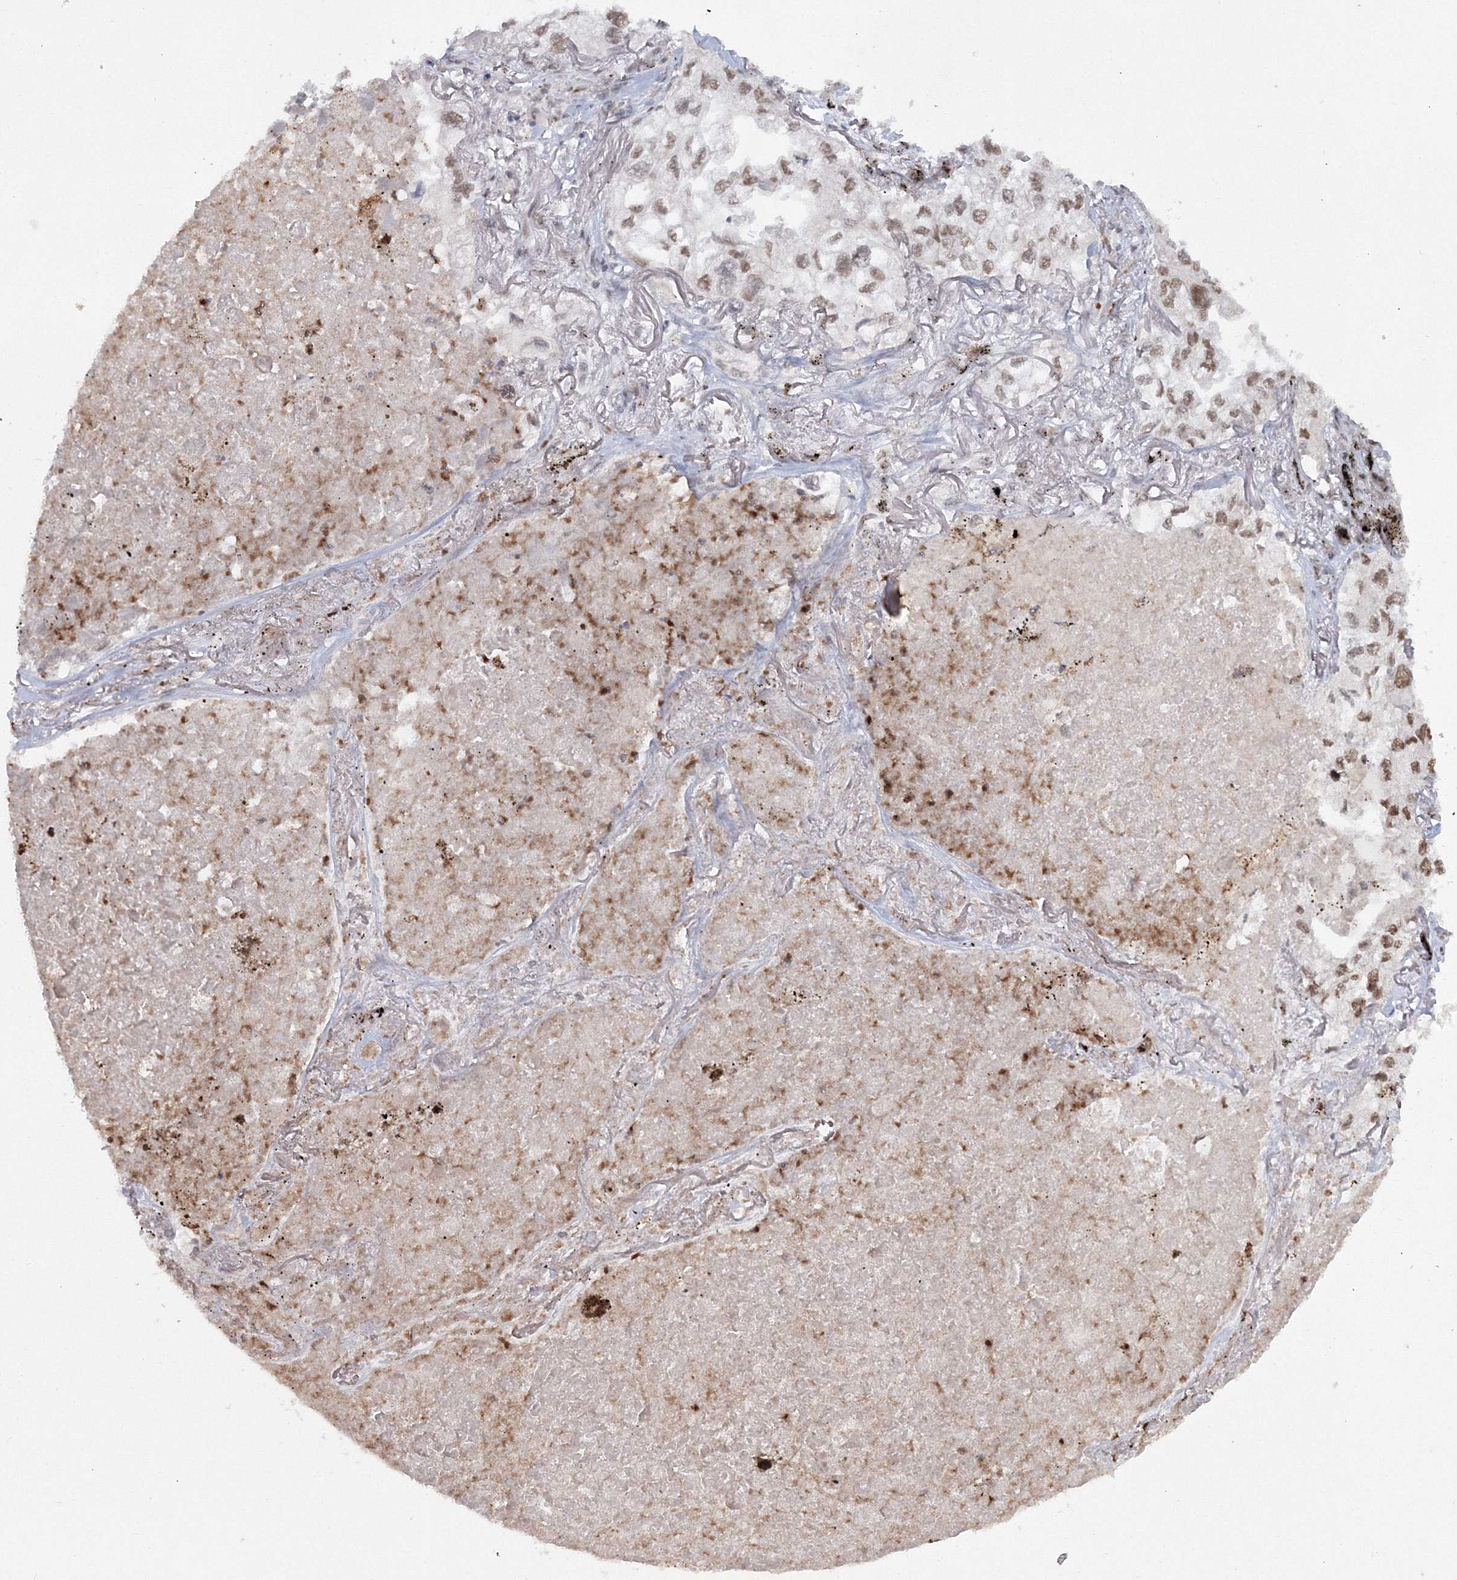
{"staining": {"intensity": "moderate", "quantity": ">75%", "location": "nuclear"}, "tissue": "lung cancer", "cell_type": "Tumor cells", "image_type": "cancer", "snomed": [{"axis": "morphology", "description": "Adenocarcinoma, NOS"}, {"axis": "topography", "description": "Lung"}], "caption": "The photomicrograph demonstrates immunohistochemical staining of lung cancer (adenocarcinoma). There is moderate nuclear expression is appreciated in about >75% of tumor cells. The staining is performed using DAB brown chromogen to label protein expression. The nuclei are counter-stained blue using hematoxylin.", "gene": "C3orf33", "patient": {"sex": "male", "age": 65}}